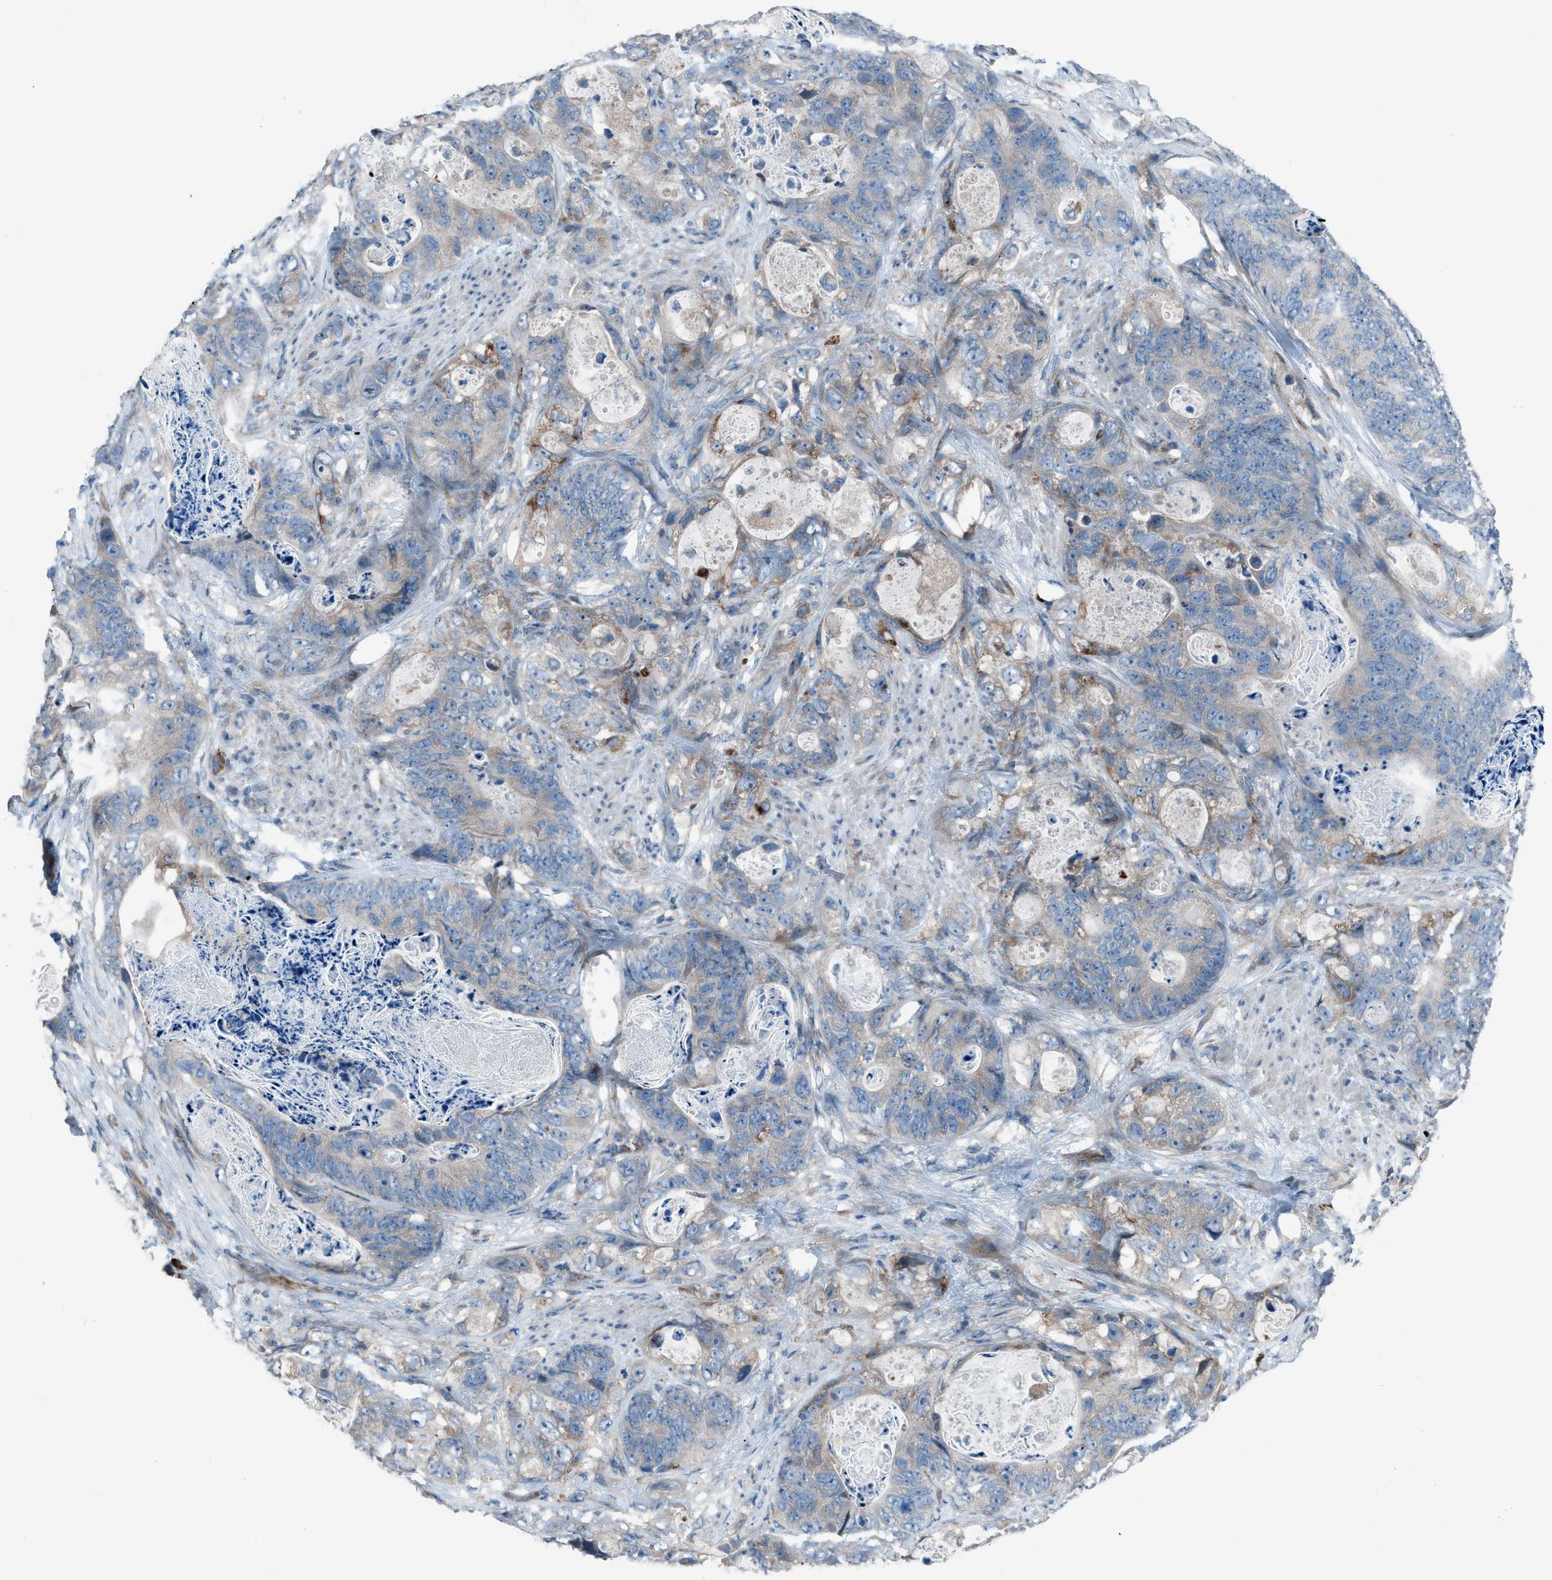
{"staining": {"intensity": "moderate", "quantity": "<25%", "location": "cytoplasmic/membranous"}, "tissue": "stomach cancer", "cell_type": "Tumor cells", "image_type": "cancer", "snomed": [{"axis": "morphology", "description": "Adenocarcinoma, NOS"}, {"axis": "topography", "description": "Stomach"}], "caption": "This is a micrograph of IHC staining of adenocarcinoma (stomach), which shows moderate expression in the cytoplasmic/membranous of tumor cells.", "gene": "HEG1", "patient": {"sex": "female", "age": 89}}